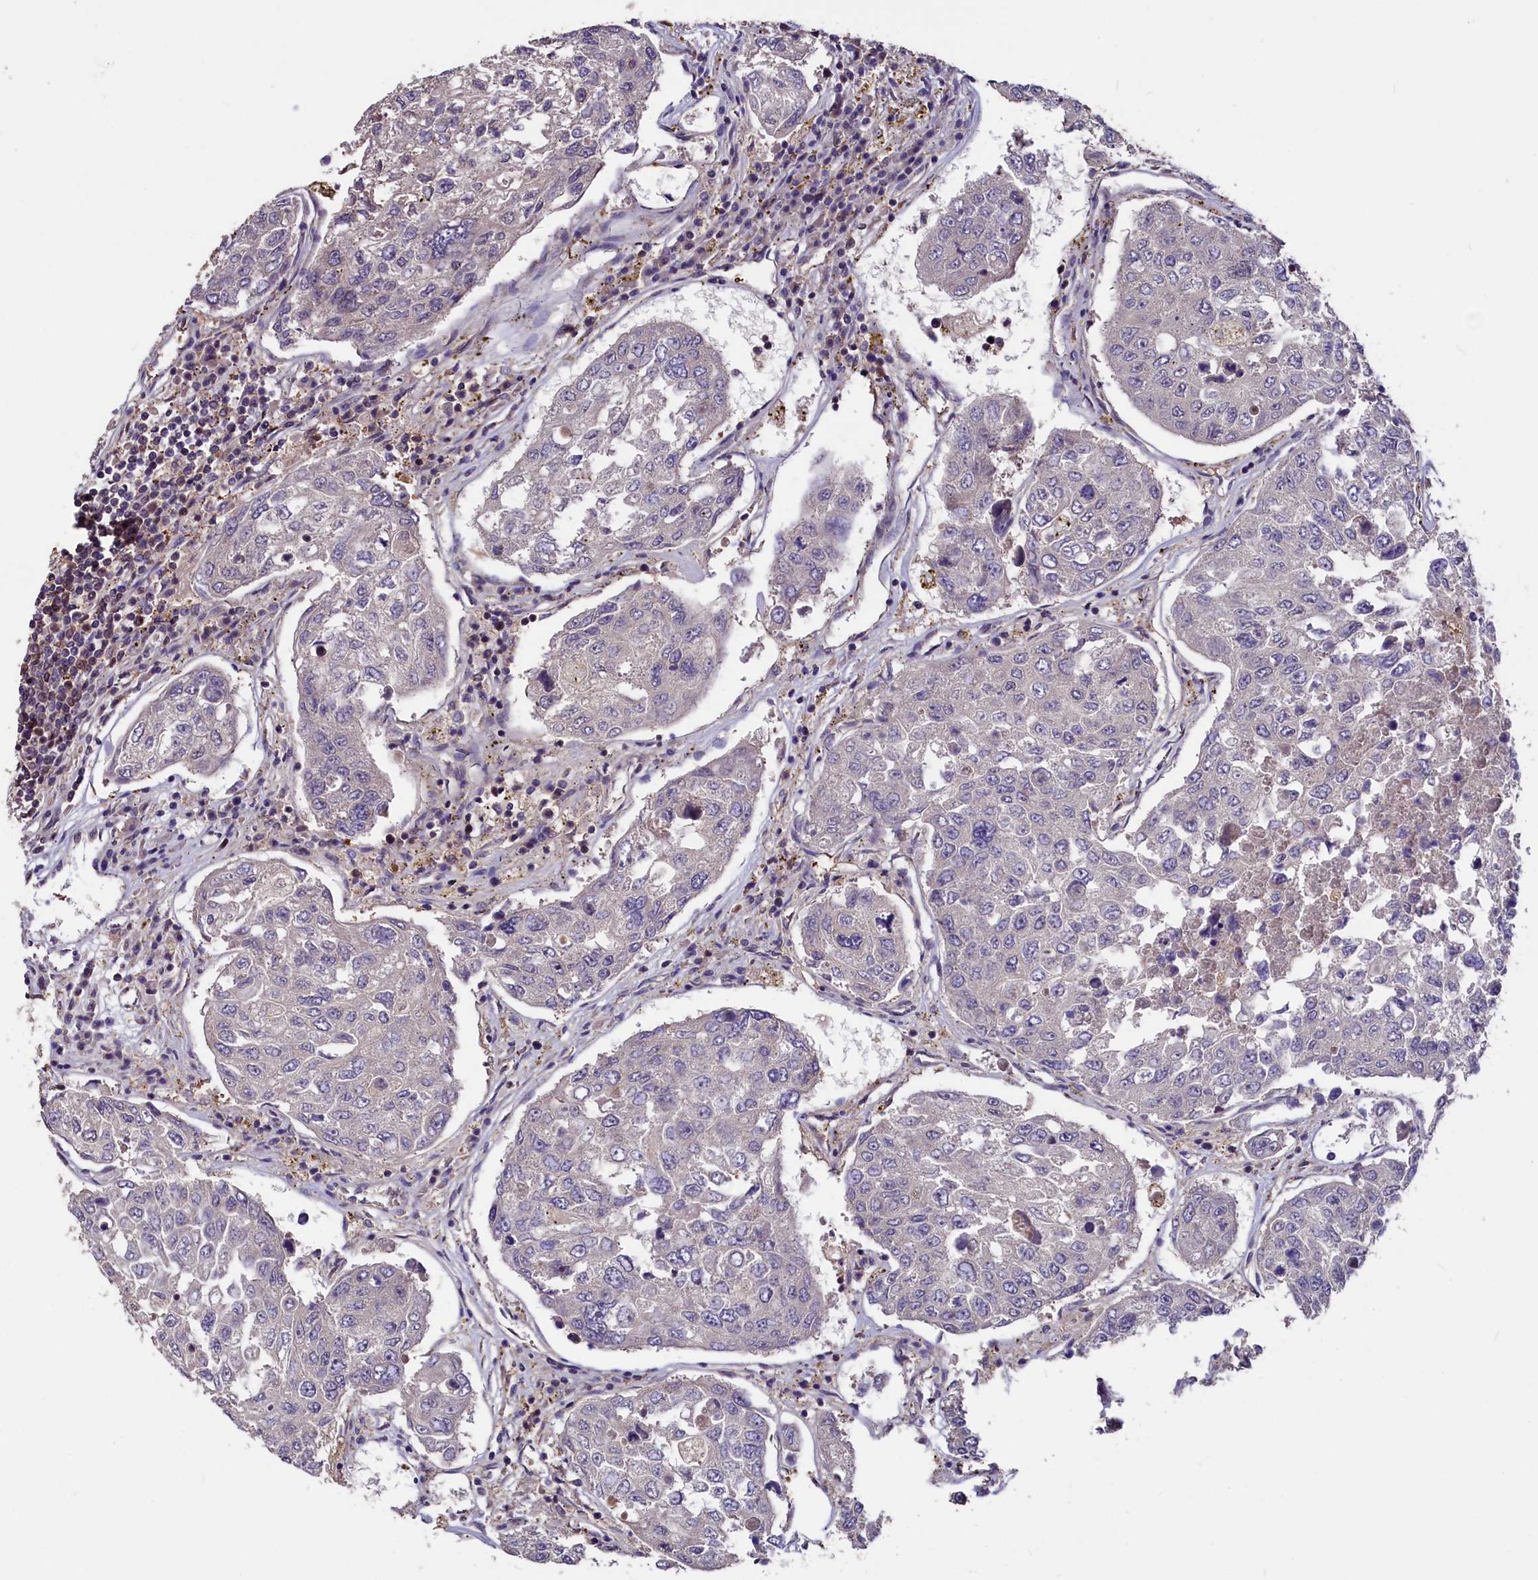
{"staining": {"intensity": "strong", "quantity": "25%-75%", "location": "cytoplasmic/membranous,nuclear"}, "tissue": "urothelial cancer", "cell_type": "Tumor cells", "image_type": "cancer", "snomed": [{"axis": "morphology", "description": "Urothelial carcinoma, High grade"}, {"axis": "topography", "description": "Lymph node"}, {"axis": "topography", "description": "Urinary bladder"}], "caption": "A brown stain labels strong cytoplasmic/membranous and nuclear expression of a protein in human urothelial cancer tumor cells. (DAB IHC, brown staining for protein, blue staining for nuclei).", "gene": "ADRM1", "patient": {"sex": "male", "age": 51}}